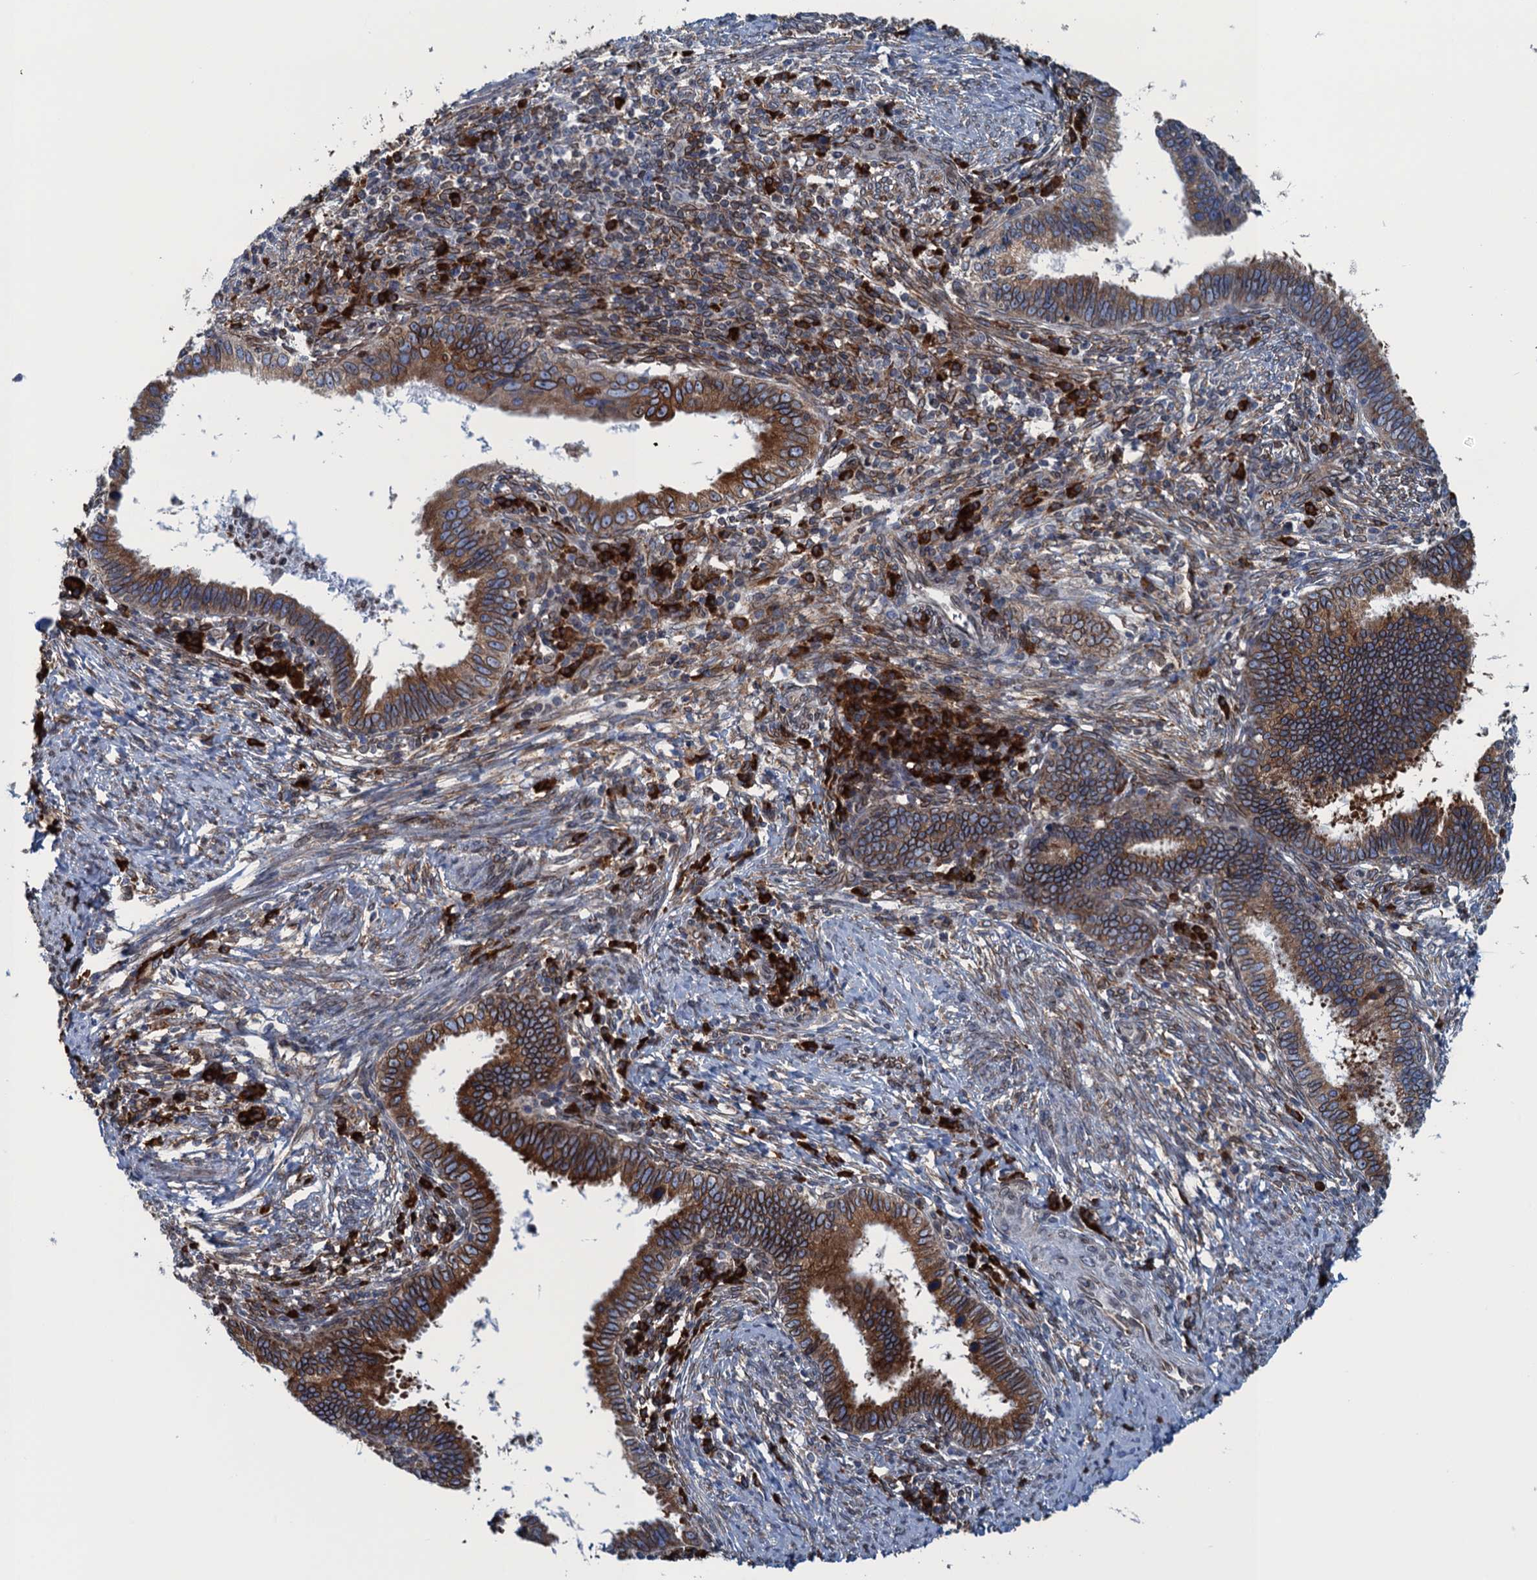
{"staining": {"intensity": "strong", "quantity": ">75%", "location": "cytoplasmic/membranous"}, "tissue": "cervical cancer", "cell_type": "Tumor cells", "image_type": "cancer", "snomed": [{"axis": "morphology", "description": "Adenocarcinoma, NOS"}, {"axis": "topography", "description": "Cervix"}], "caption": "Protein staining displays strong cytoplasmic/membranous positivity in about >75% of tumor cells in cervical cancer.", "gene": "TMEM205", "patient": {"sex": "female", "age": 36}}